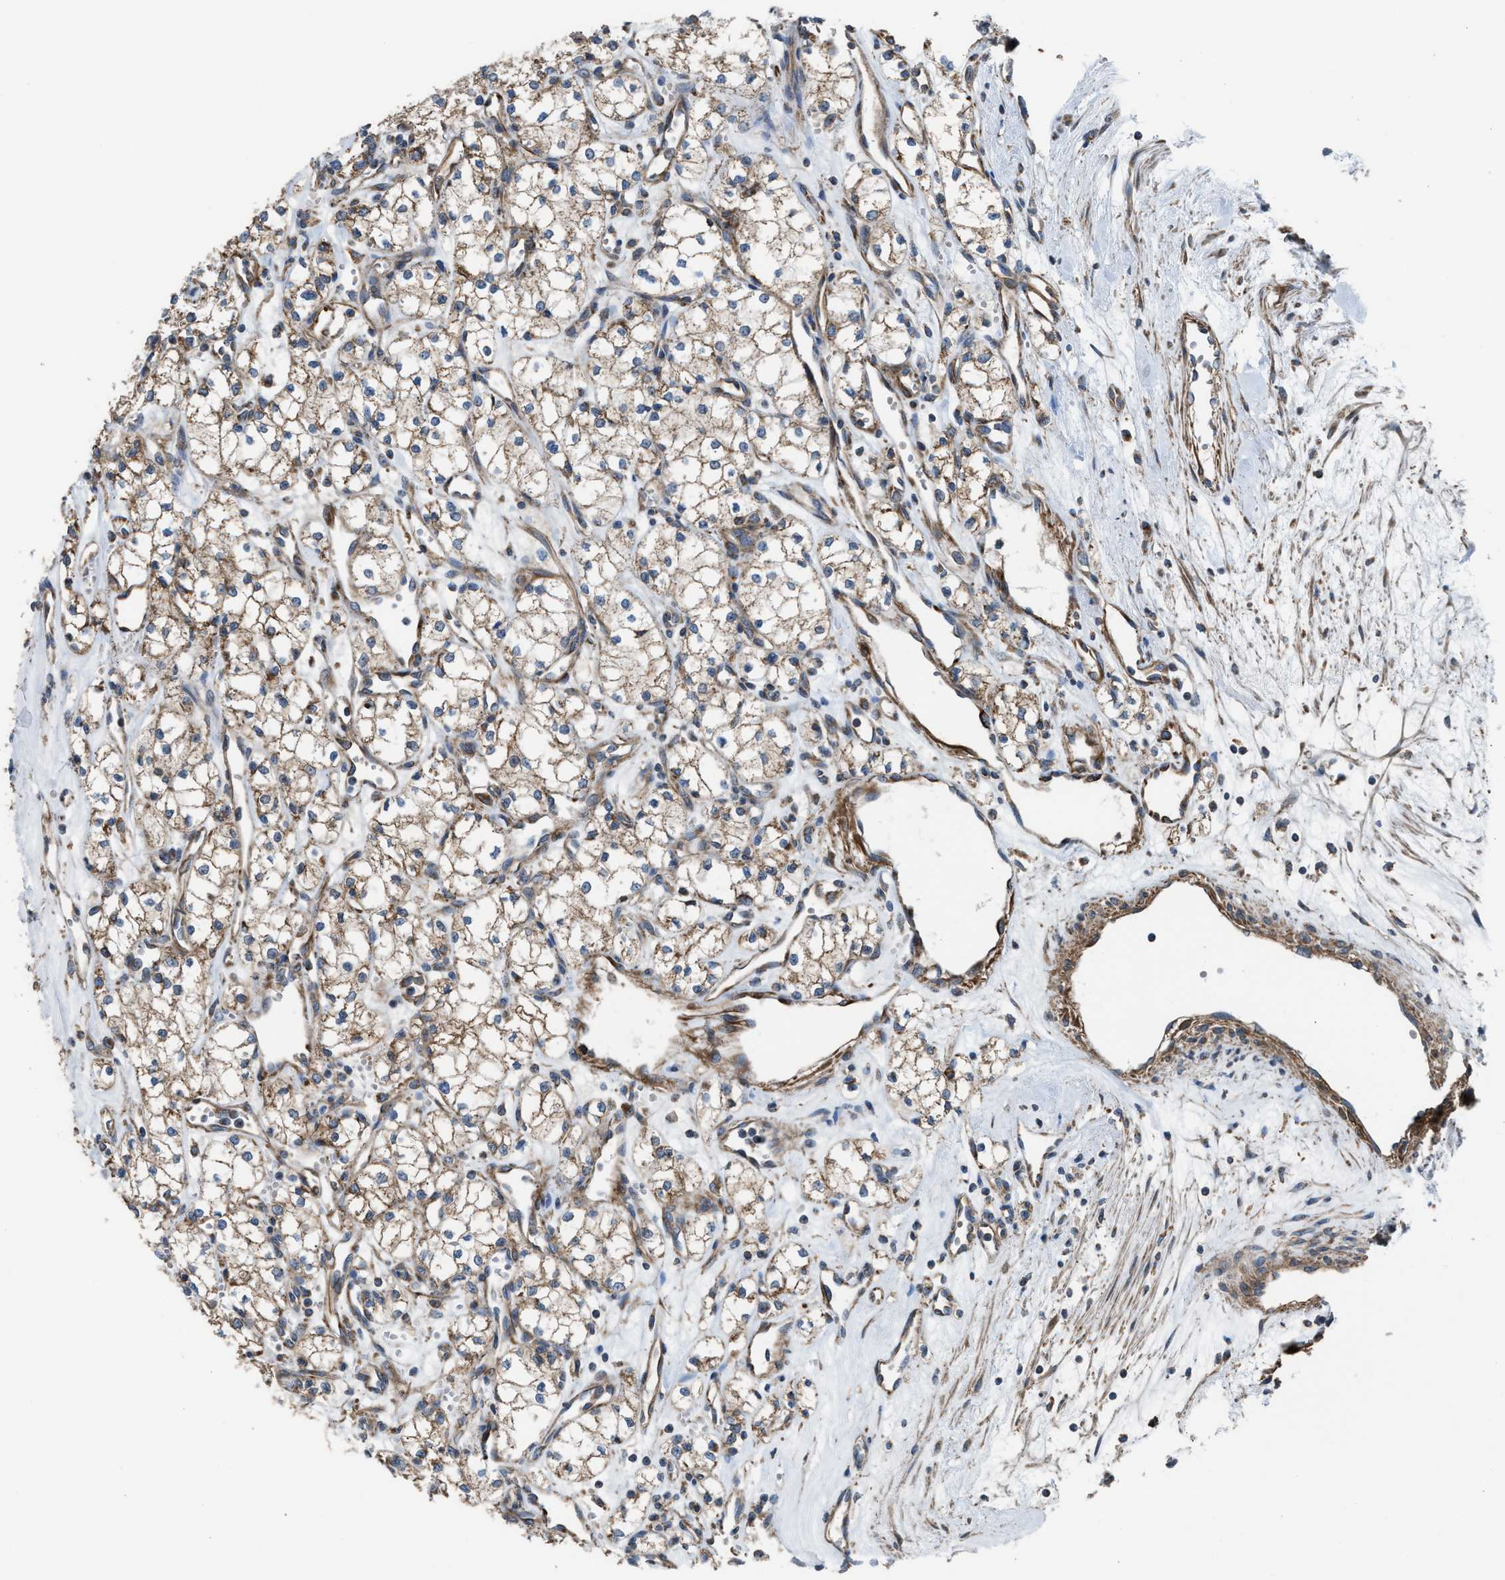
{"staining": {"intensity": "moderate", "quantity": ">75%", "location": "cytoplasmic/membranous"}, "tissue": "renal cancer", "cell_type": "Tumor cells", "image_type": "cancer", "snomed": [{"axis": "morphology", "description": "Adenocarcinoma, NOS"}, {"axis": "topography", "description": "Kidney"}], "caption": "Immunohistochemistry (IHC) of human renal adenocarcinoma reveals medium levels of moderate cytoplasmic/membranous expression in approximately >75% of tumor cells. The staining was performed using DAB, with brown indicating positive protein expression. Nuclei are stained blue with hematoxylin.", "gene": "SLC10A3", "patient": {"sex": "male", "age": 59}}